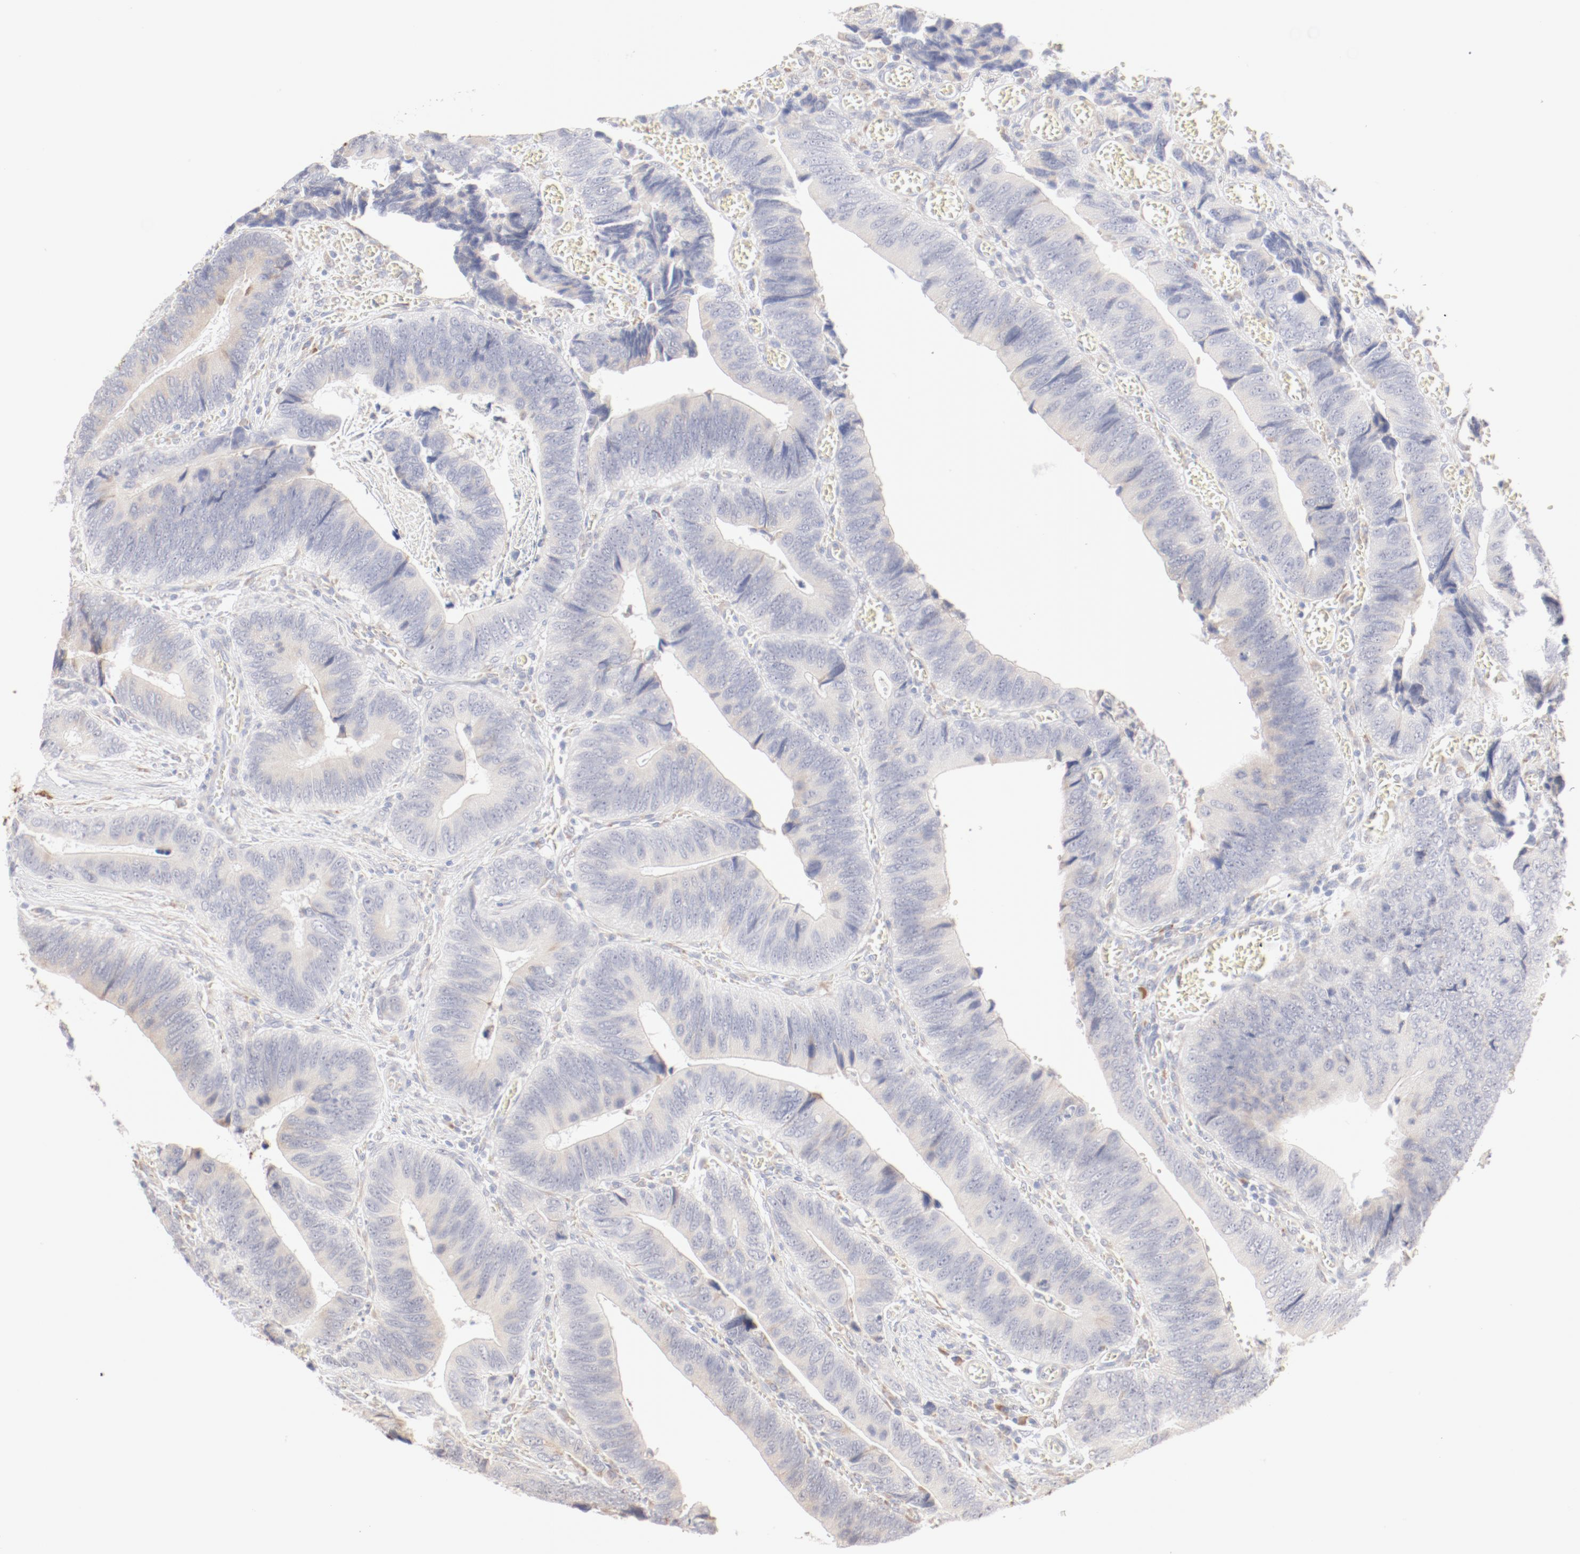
{"staining": {"intensity": "weak", "quantity": "25%-75%", "location": "cytoplasmic/membranous"}, "tissue": "colorectal cancer", "cell_type": "Tumor cells", "image_type": "cancer", "snomed": [{"axis": "morphology", "description": "Adenocarcinoma, NOS"}, {"axis": "topography", "description": "Colon"}], "caption": "Immunohistochemical staining of colorectal adenocarcinoma demonstrates low levels of weak cytoplasmic/membranous protein staining in approximately 25%-75% of tumor cells.", "gene": "CTSH", "patient": {"sex": "male", "age": 72}}